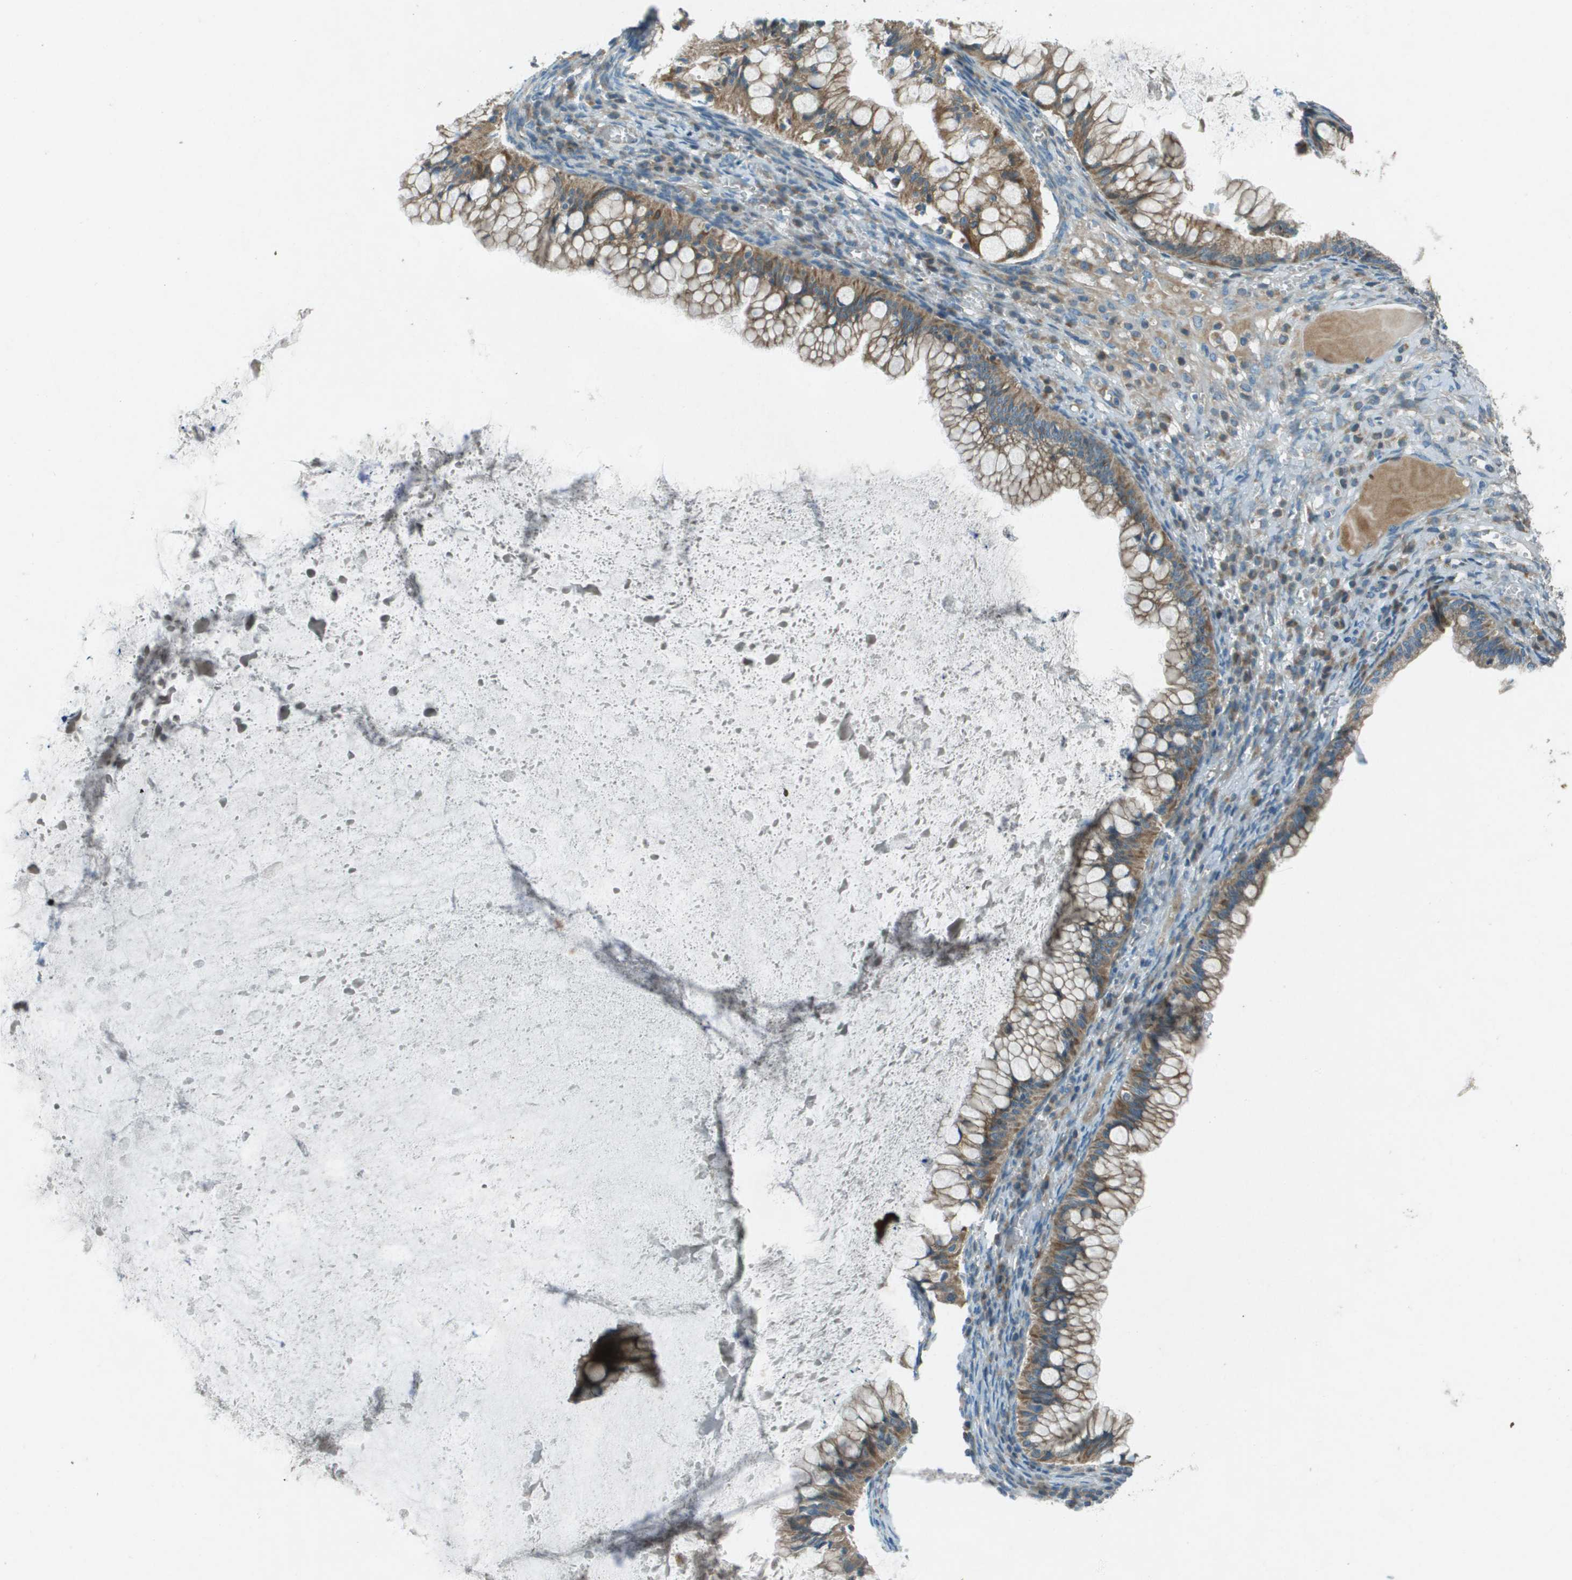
{"staining": {"intensity": "moderate", "quantity": ">75%", "location": "cytoplasmic/membranous"}, "tissue": "ovarian cancer", "cell_type": "Tumor cells", "image_type": "cancer", "snomed": [{"axis": "morphology", "description": "Cystadenocarcinoma, mucinous, NOS"}, {"axis": "topography", "description": "Ovary"}], "caption": "Immunohistochemistry photomicrograph of ovarian cancer (mucinous cystadenocarcinoma) stained for a protein (brown), which demonstrates medium levels of moderate cytoplasmic/membranous staining in about >75% of tumor cells.", "gene": "MIGA1", "patient": {"sex": "female", "age": 57}}